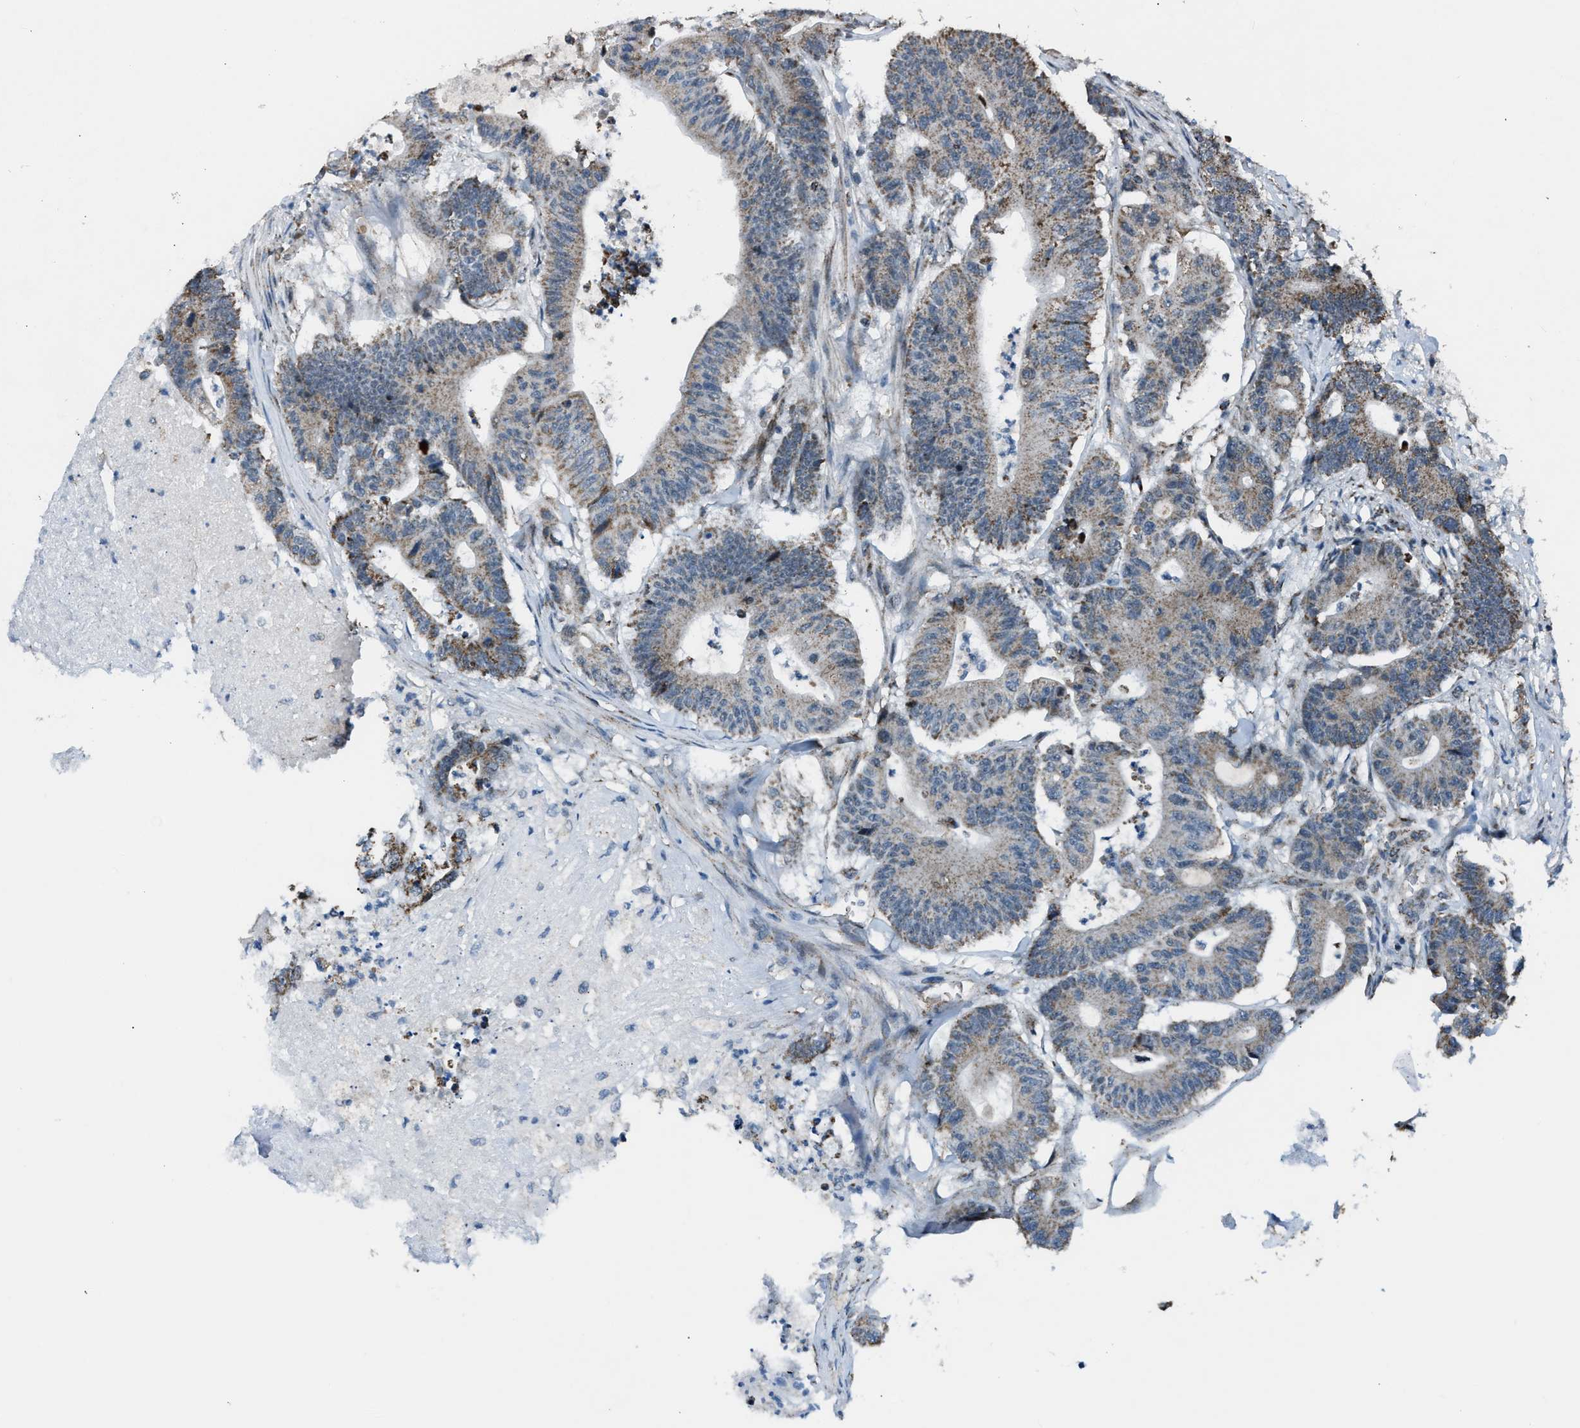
{"staining": {"intensity": "moderate", "quantity": "<25%", "location": "cytoplasmic/membranous"}, "tissue": "colorectal cancer", "cell_type": "Tumor cells", "image_type": "cancer", "snomed": [{"axis": "morphology", "description": "Adenocarcinoma, NOS"}, {"axis": "topography", "description": "Colon"}], "caption": "A photomicrograph of human colorectal cancer stained for a protein shows moderate cytoplasmic/membranous brown staining in tumor cells.", "gene": "CHN2", "patient": {"sex": "female", "age": 84}}